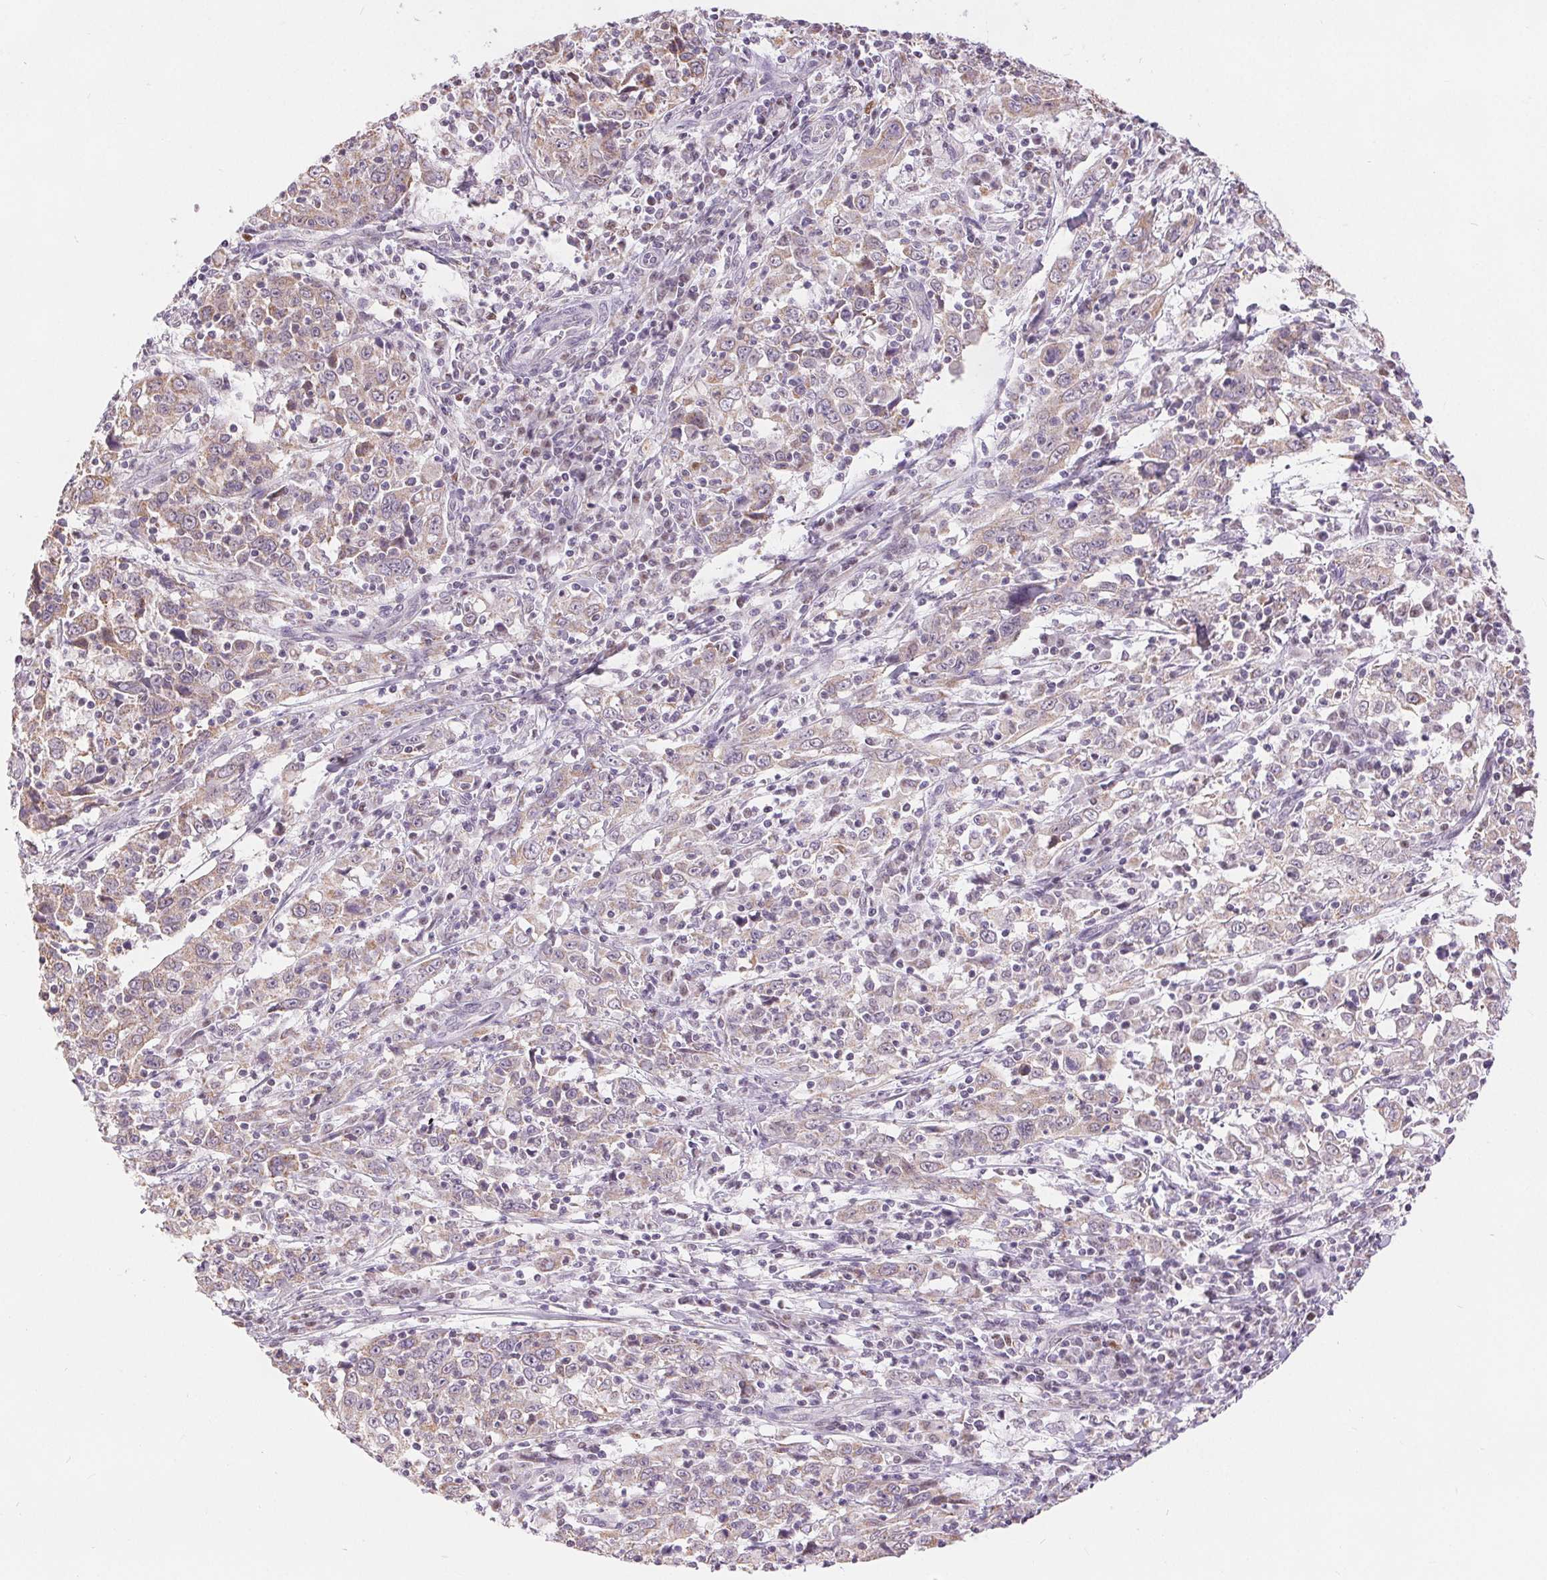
{"staining": {"intensity": "weak", "quantity": "<25%", "location": "cytoplasmic/membranous"}, "tissue": "cervical cancer", "cell_type": "Tumor cells", "image_type": "cancer", "snomed": [{"axis": "morphology", "description": "Squamous cell carcinoma, NOS"}, {"axis": "topography", "description": "Cervix"}], "caption": "This is a photomicrograph of immunohistochemistry (IHC) staining of cervical cancer, which shows no positivity in tumor cells.", "gene": "POU2F2", "patient": {"sex": "female", "age": 46}}